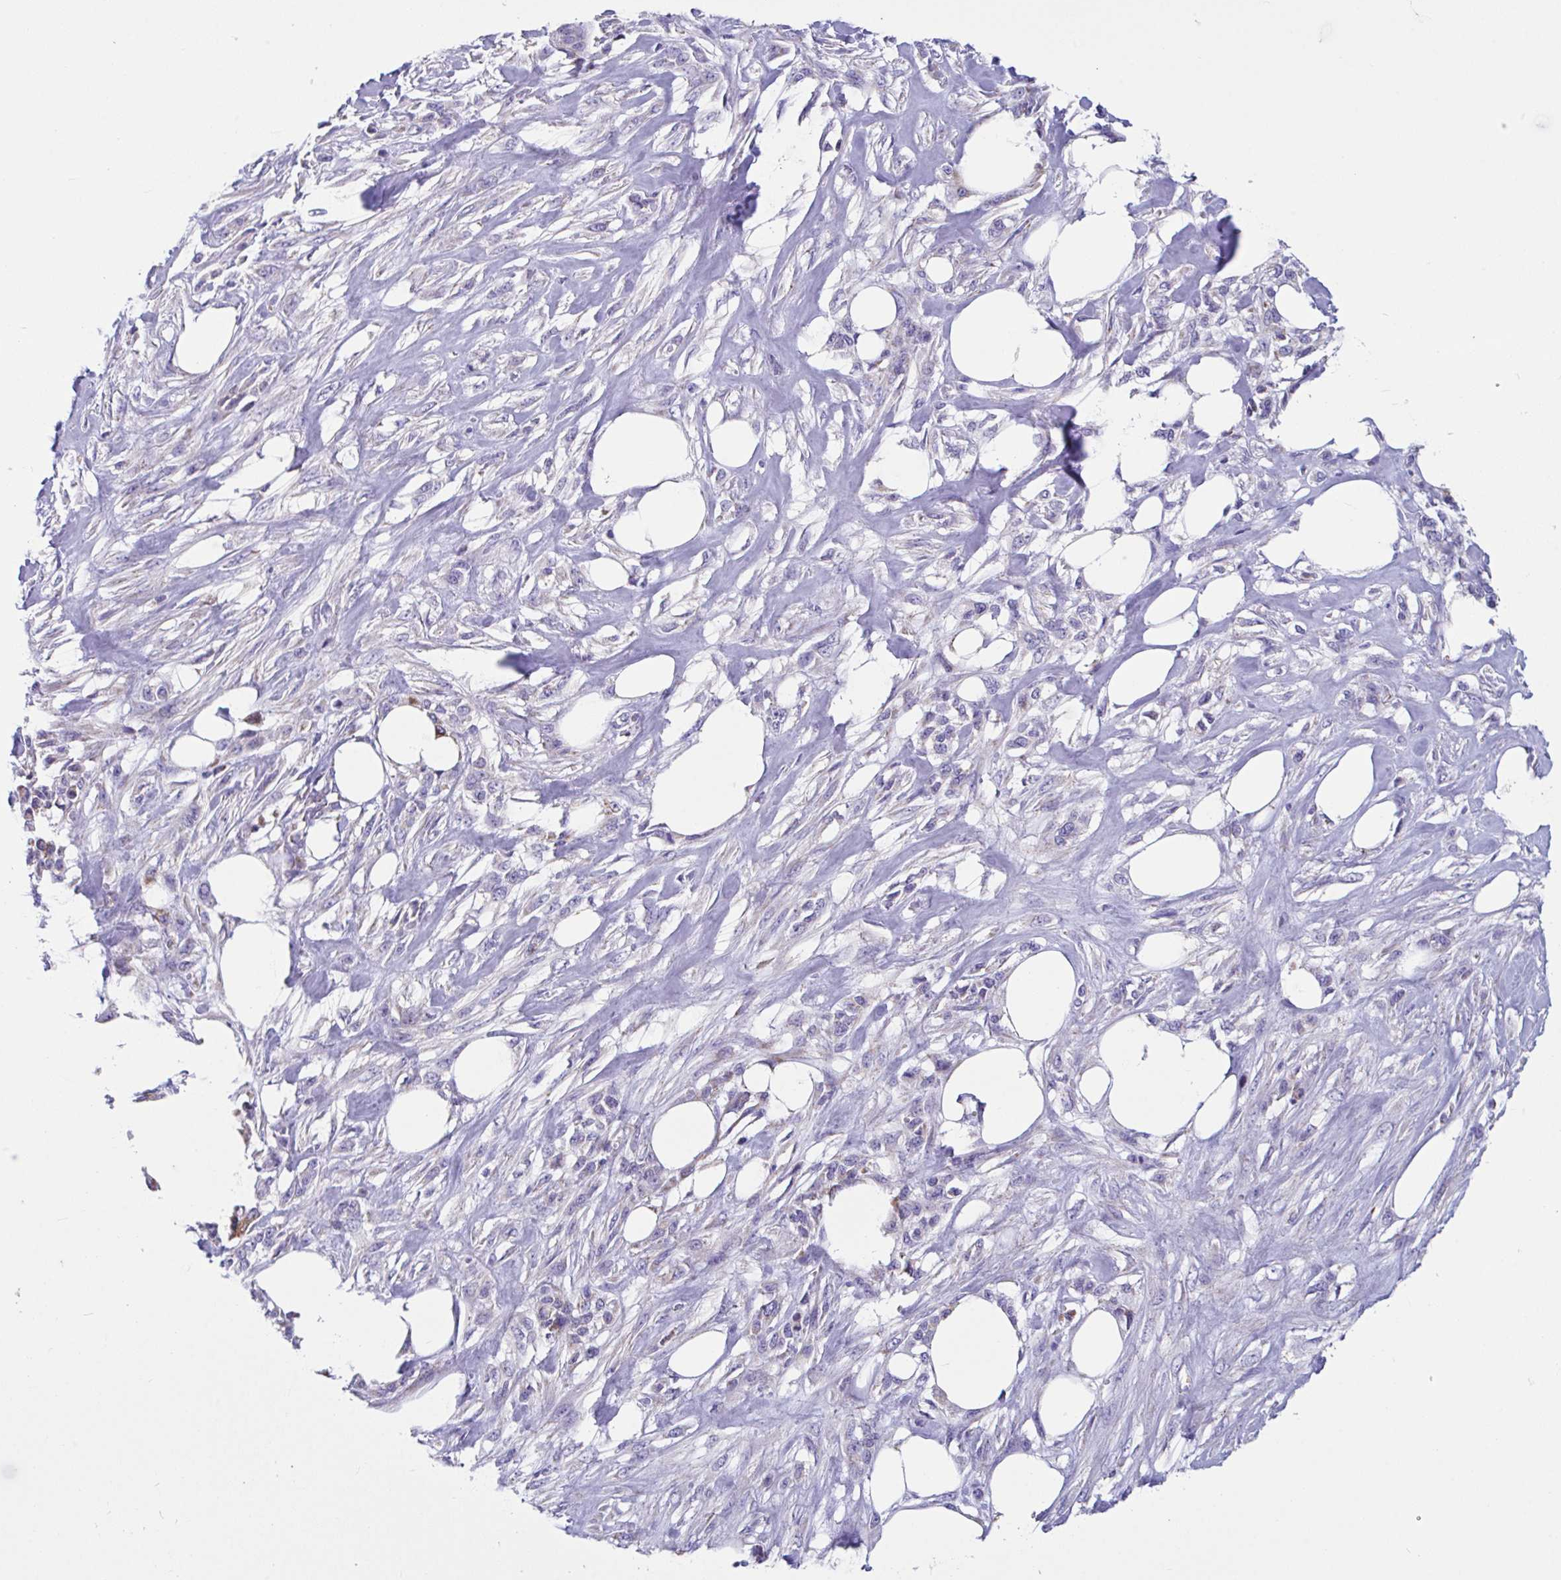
{"staining": {"intensity": "weak", "quantity": "<25%", "location": "cytoplasmic/membranous"}, "tissue": "skin cancer", "cell_type": "Tumor cells", "image_type": "cancer", "snomed": [{"axis": "morphology", "description": "Squamous cell carcinoma, NOS"}, {"axis": "topography", "description": "Skin"}], "caption": "Immunohistochemistry photomicrograph of skin squamous cell carcinoma stained for a protein (brown), which demonstrates no positivity in tumor cells.", "gene": "OR13A1", "patient": {"sex": "female", "age": 59}}